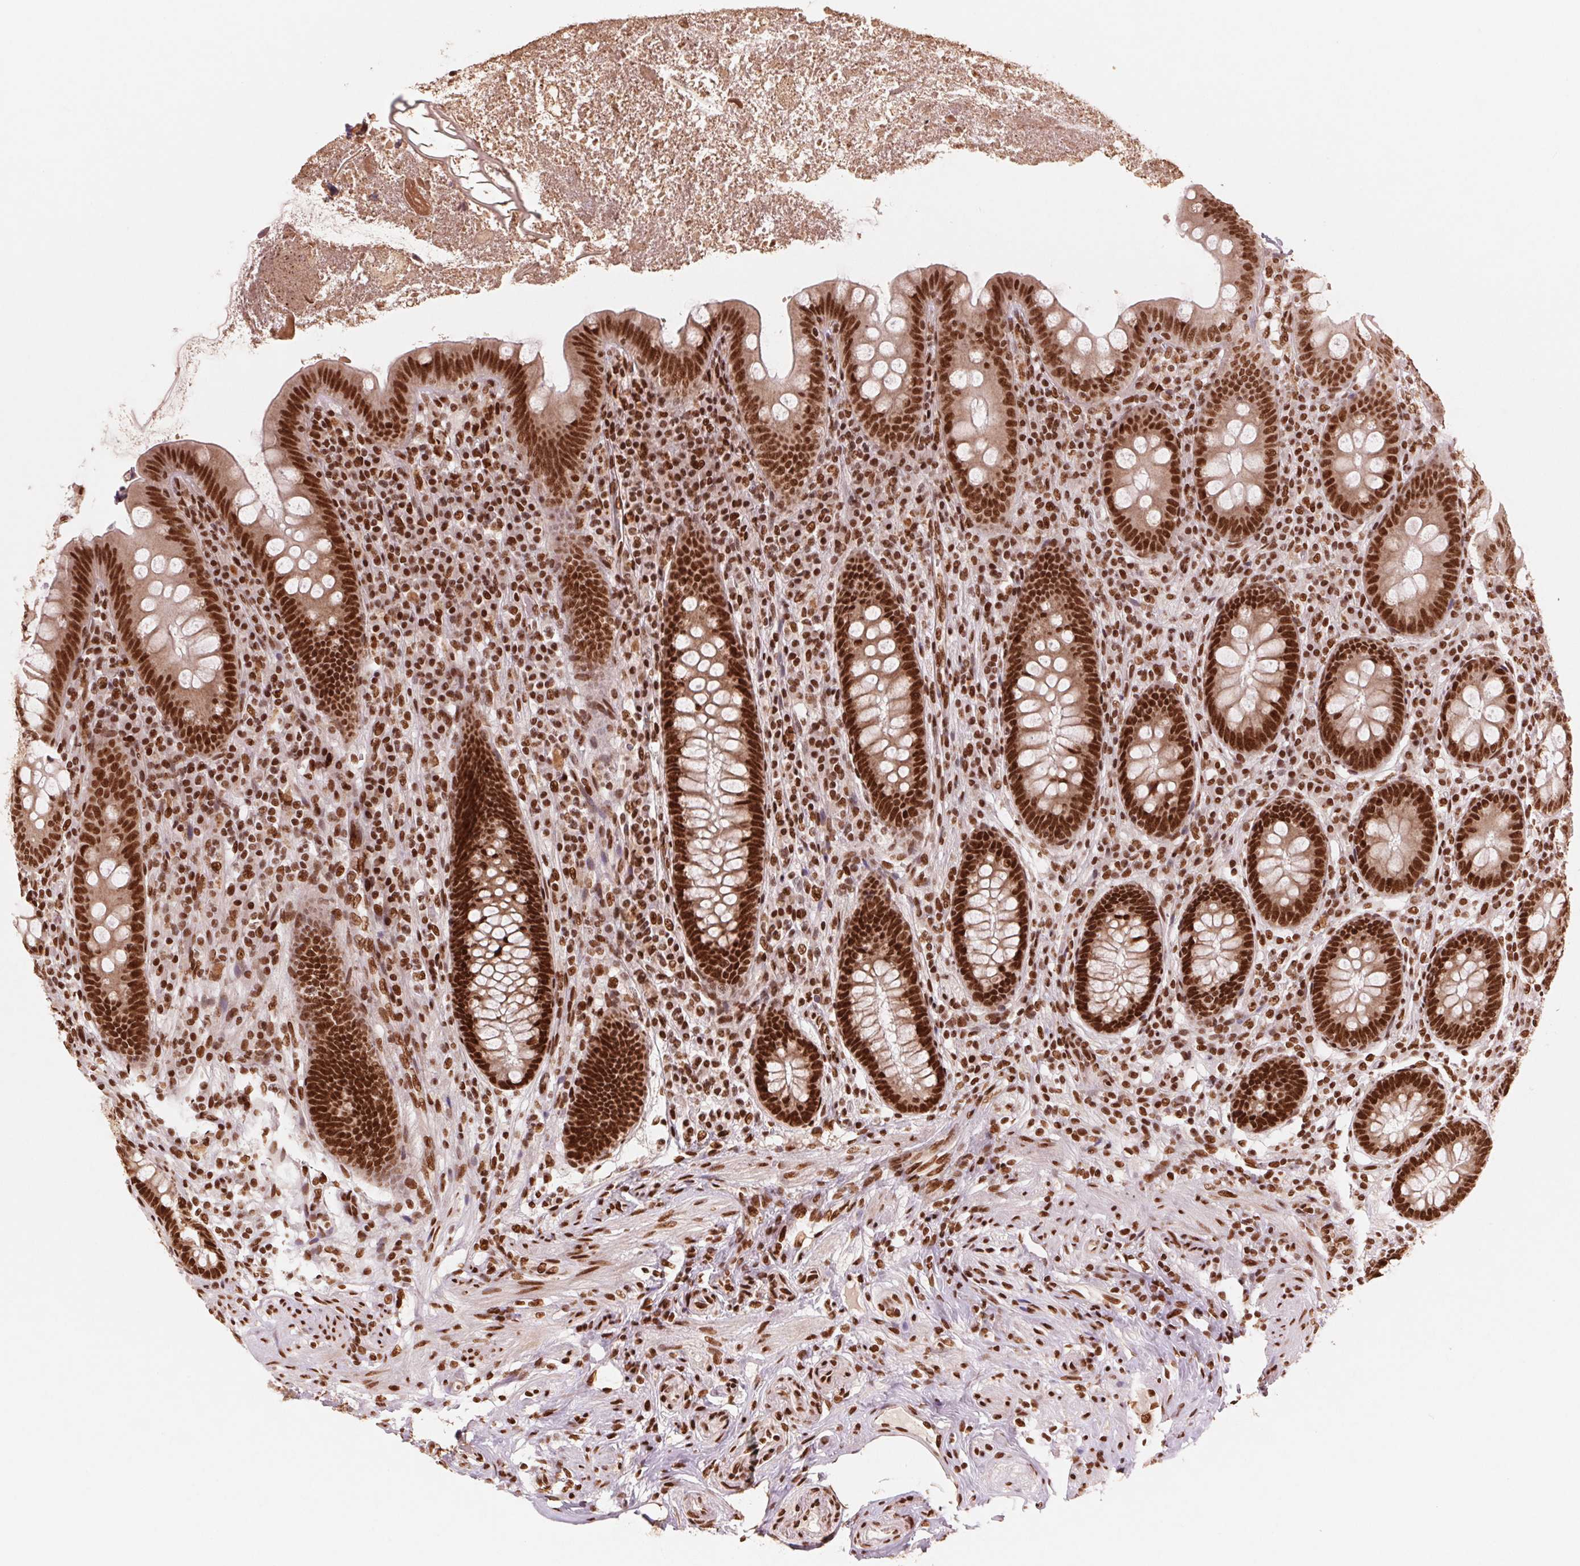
{"staining": {"intensity": "strong", "quantity": ">75%", "location": "nuclear"}, "tissue": "appendix", "cell_type": "Glandular cells", "image_type": "normal", "snomed": [{"axis": "morphology", "description": "Normal tissue, NOS"}, {"axis": "topography", "description": "Appendix"}], "caption": "Appendix stained with immunohistochemistry reveals strong nuclear positivity in approximately >75% of glandular cells.", "gene": "TTLL9", "patient": {"sex": "male", "age": 71}}